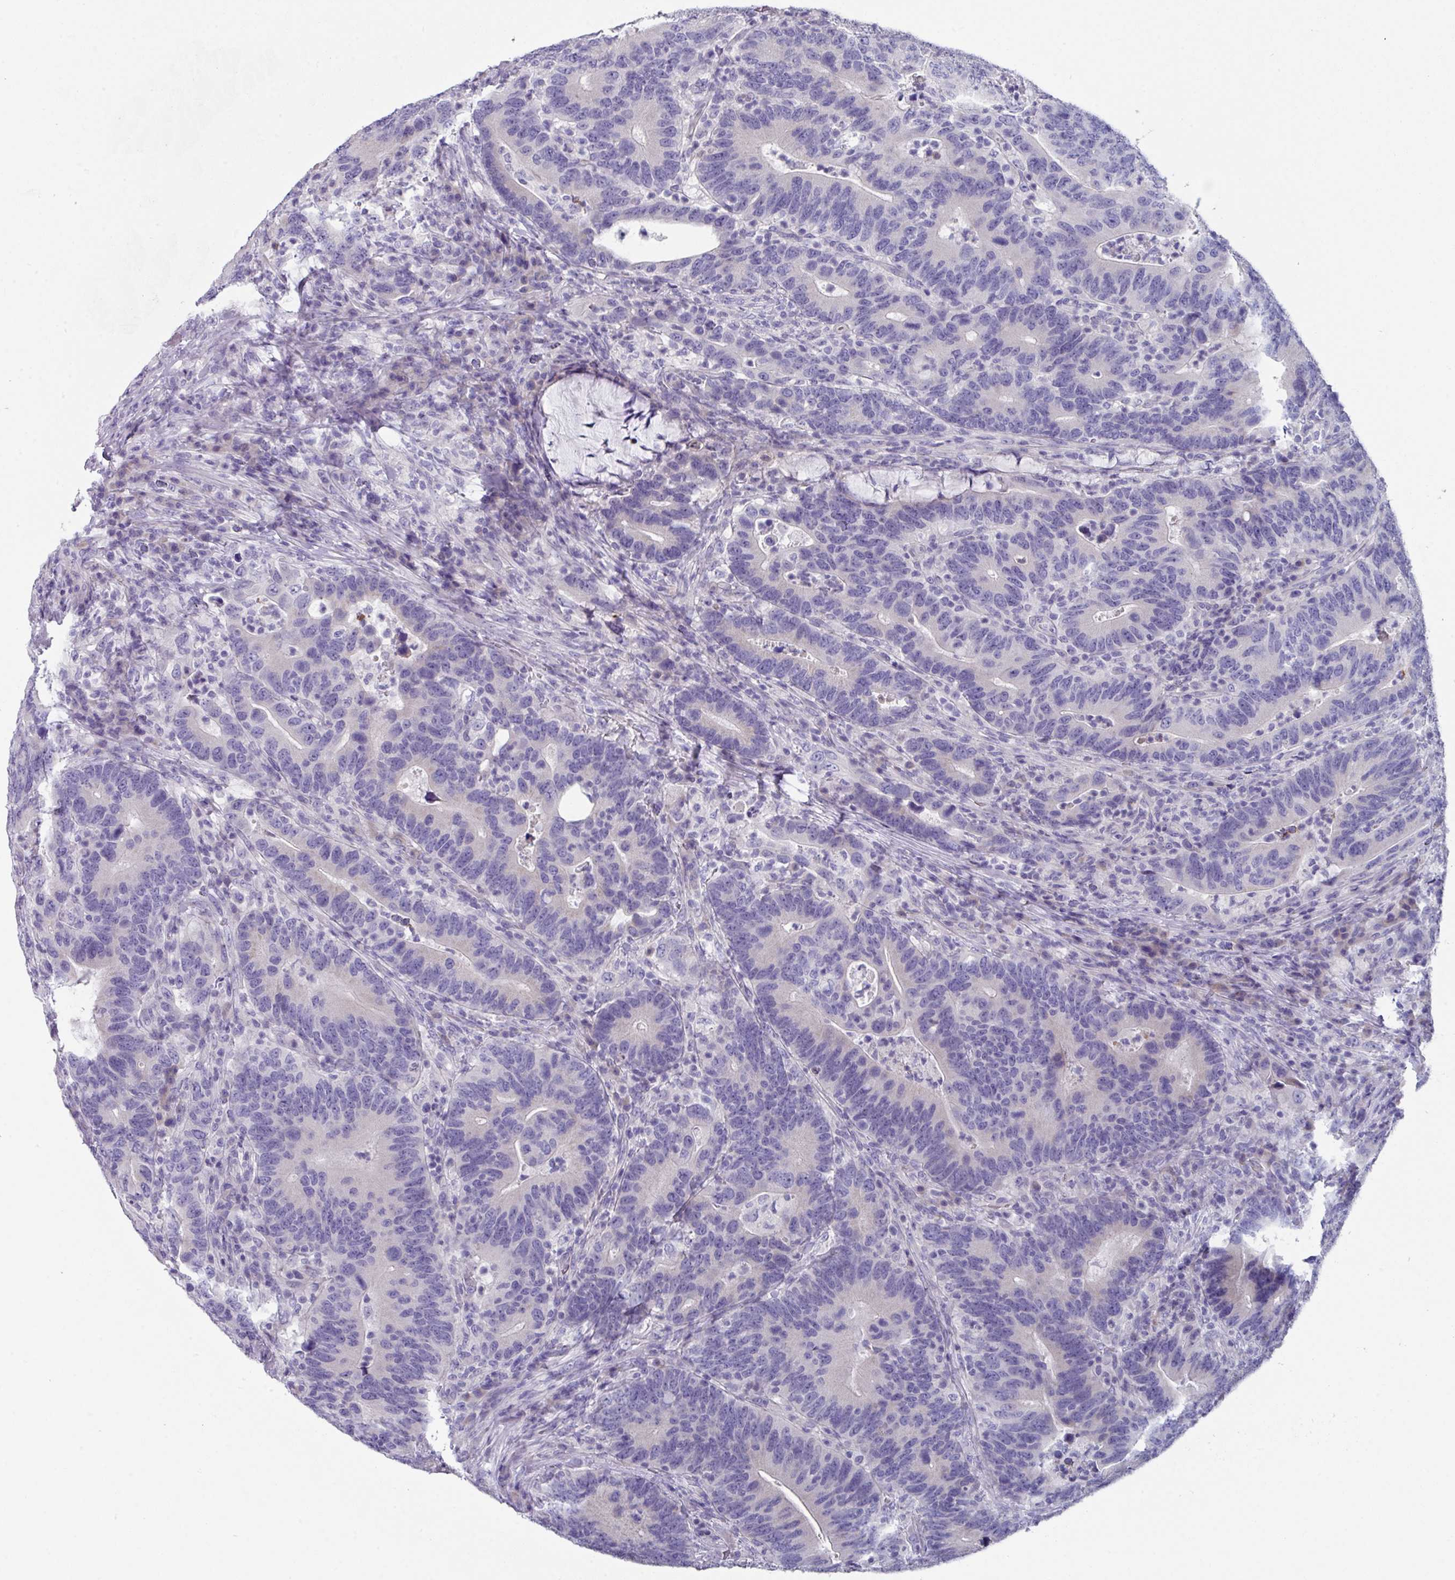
{"staining": {"intensity": "negative", "quantity": "none", "location": "none"}, "tissue": "colorectal cancer", "cell_type": "Tumor cells", "image_type": "cancer", "snomed": [{"axis": "morphology", "description": "Adenocarcinoma, NOS"}, {"axis": "topography", "description": "Colon"}], "caption": "The micrograph demonstrates no significant expression in tumor cells of colorectal cancer (adenocarcinoma).", "gene": "DEFB115", "patient": {"sex": "female", "age": 66}}